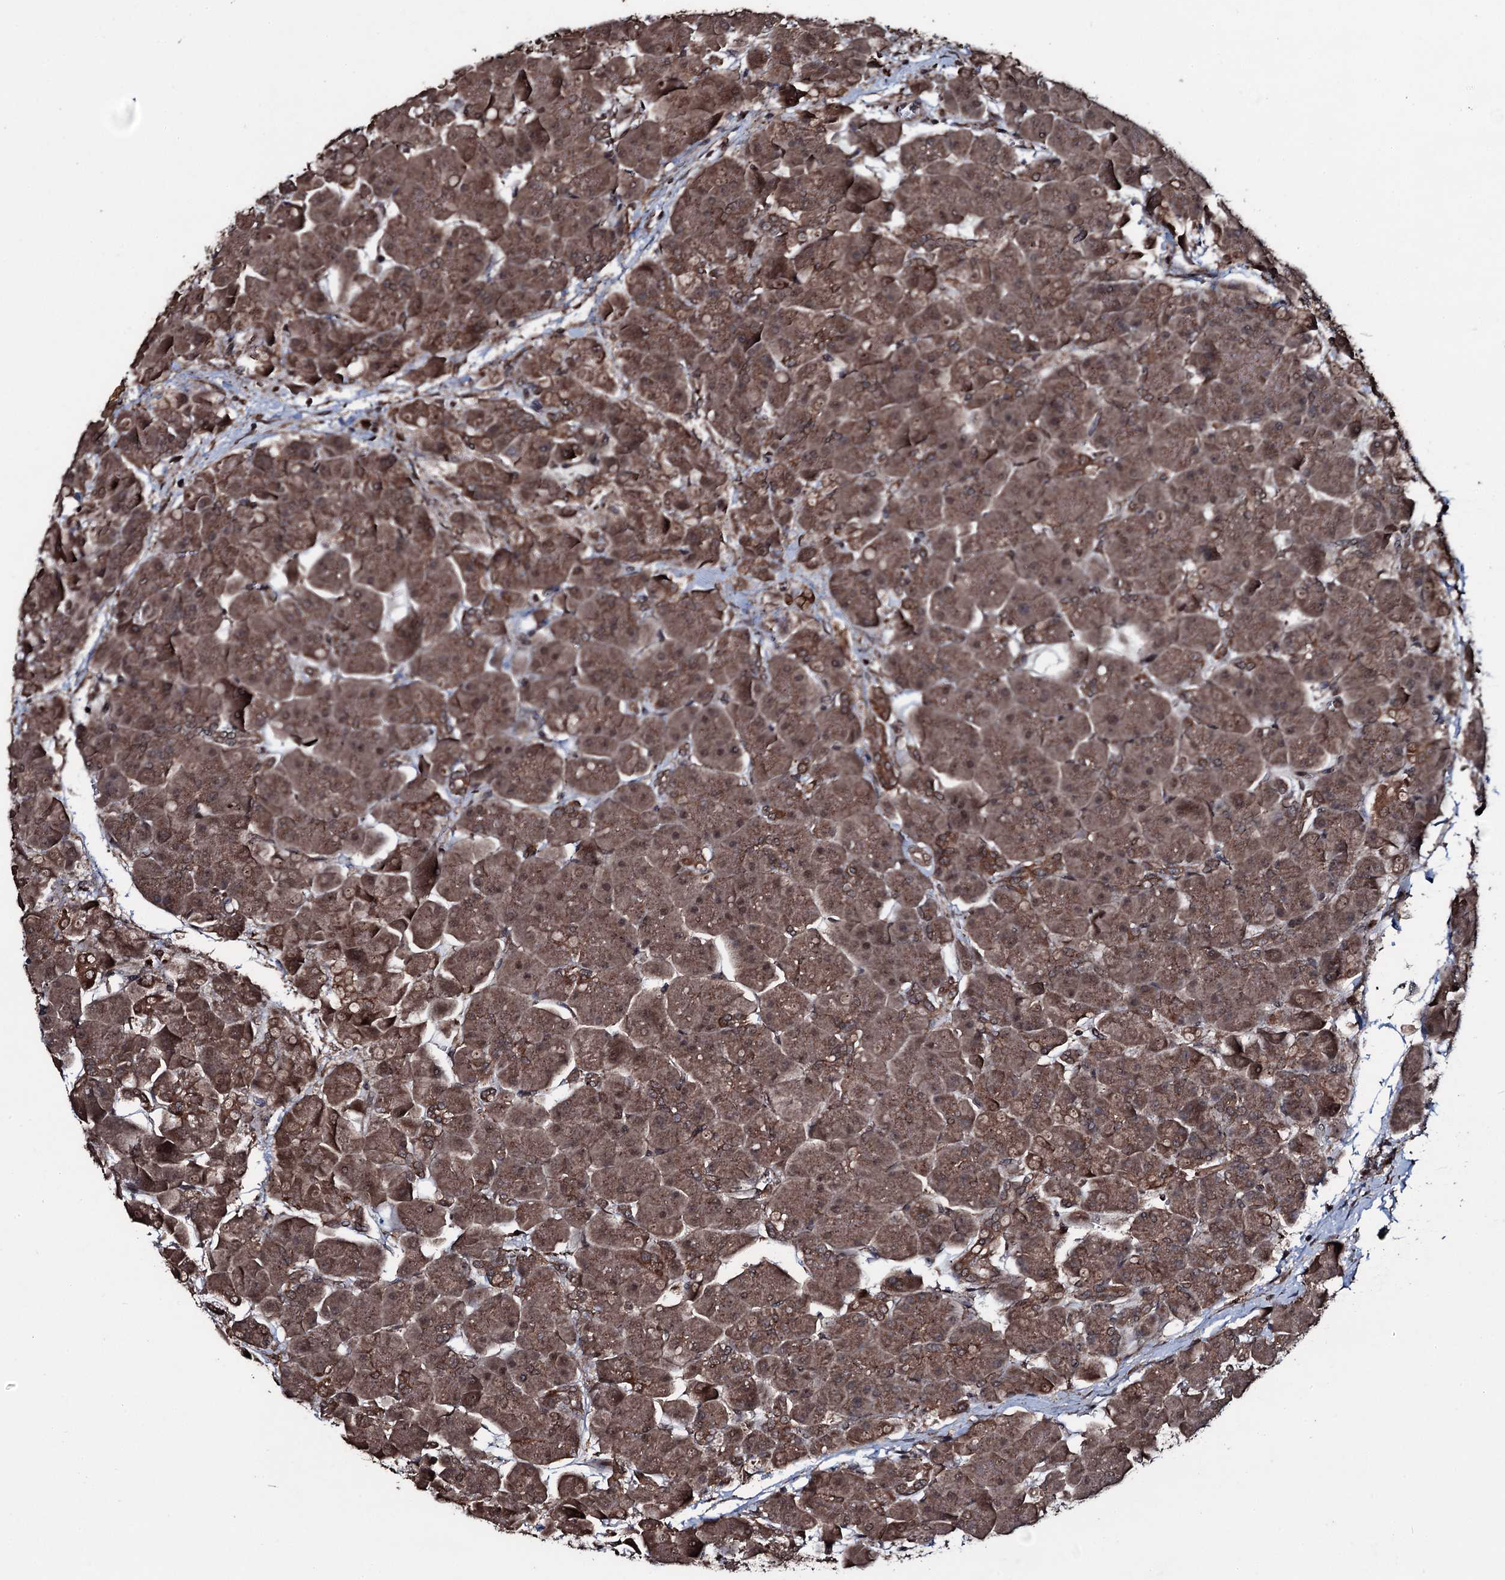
{"staining": {"intensity": "moderate", "quantity": ">75%", "location": "cytoplasmic/membranous,nuclear"}, "tissue": "pancreas", "cell_type": "Exocrine glandular cells", "image_type": "normal", "snomed": [{"axis": "morphology", "description": "Normal tissue, NOS"}, {"axis": "topography", "description": "Pancreas"}], "caption": "Immunohistochemistry (IHC) staining of unremarkable pancreas, which exhibits medium levels of moderate cytoplasmic/membranous,nuclear staining in approximately >75% of exocrine glandular cells indicating moderate cytoplasmic/membranous,nuclear protein expression. The staining was performed using DAB (3,3'-diaminobenzidine) (brown) for protein detection and nuclei were counterstained in hematoxylin (blue).", "gene": "MRPS31", "patient": {"sex": "male", "age": 66}}